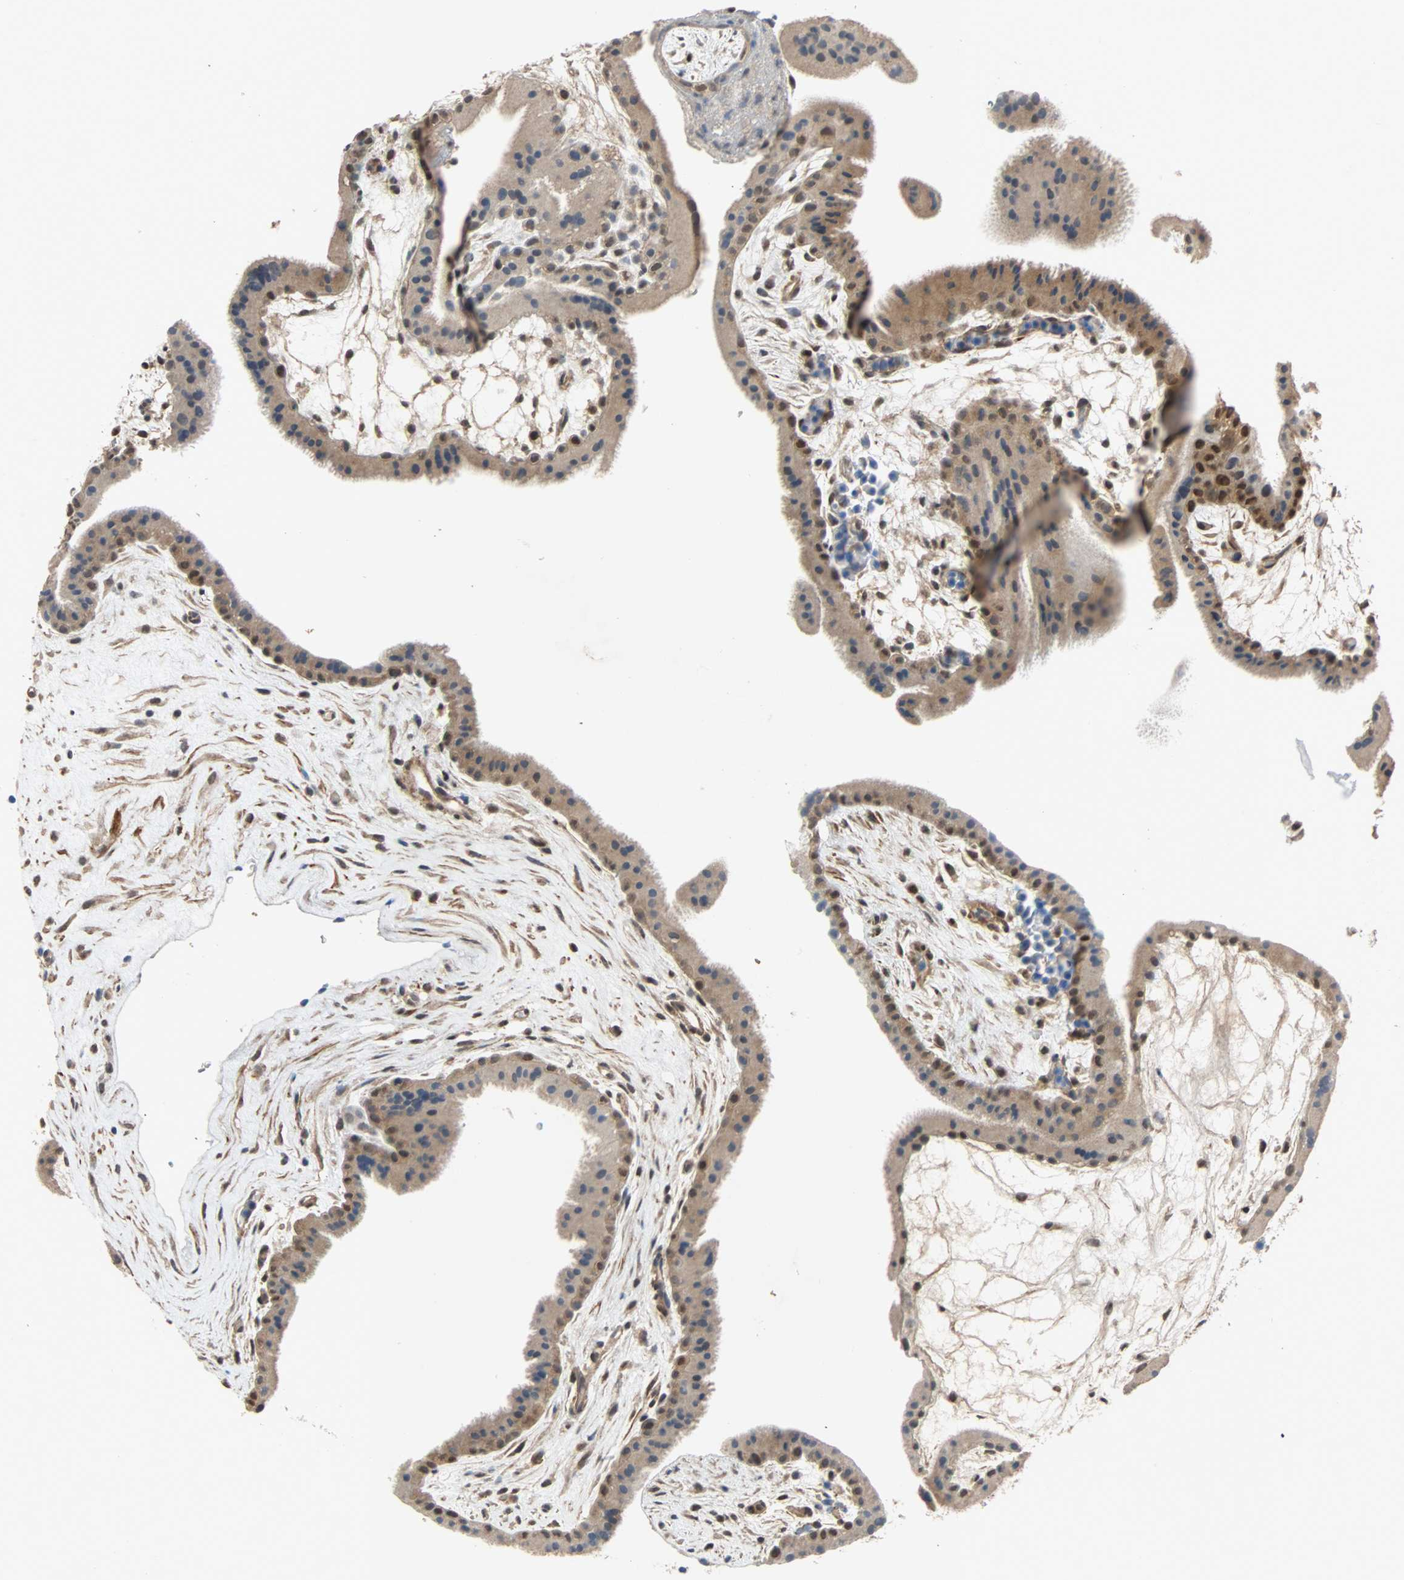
{"staining": {"intensity": "moderate", "quantity": "25%-75%", "location": "cytoplasmic/membranous,nuclear"}, "tissue": "placenta", "cell_type": "Trophoblastic cells", "image_type": "normal", "snomed": [{"axis": "morphology", "description": "Normal tissue, NOS"}, {"axis": "topography", "description": "Placenta"}], "caption": "Protein expression analysis of unremarkable human placenta reveals moderate cytoplasmic/membranous,nuclear positivity in approximately 25%-75% of trophoblastic cells.", "gene": "QSER1", "patient": {"sex": "female", "age": 19}}